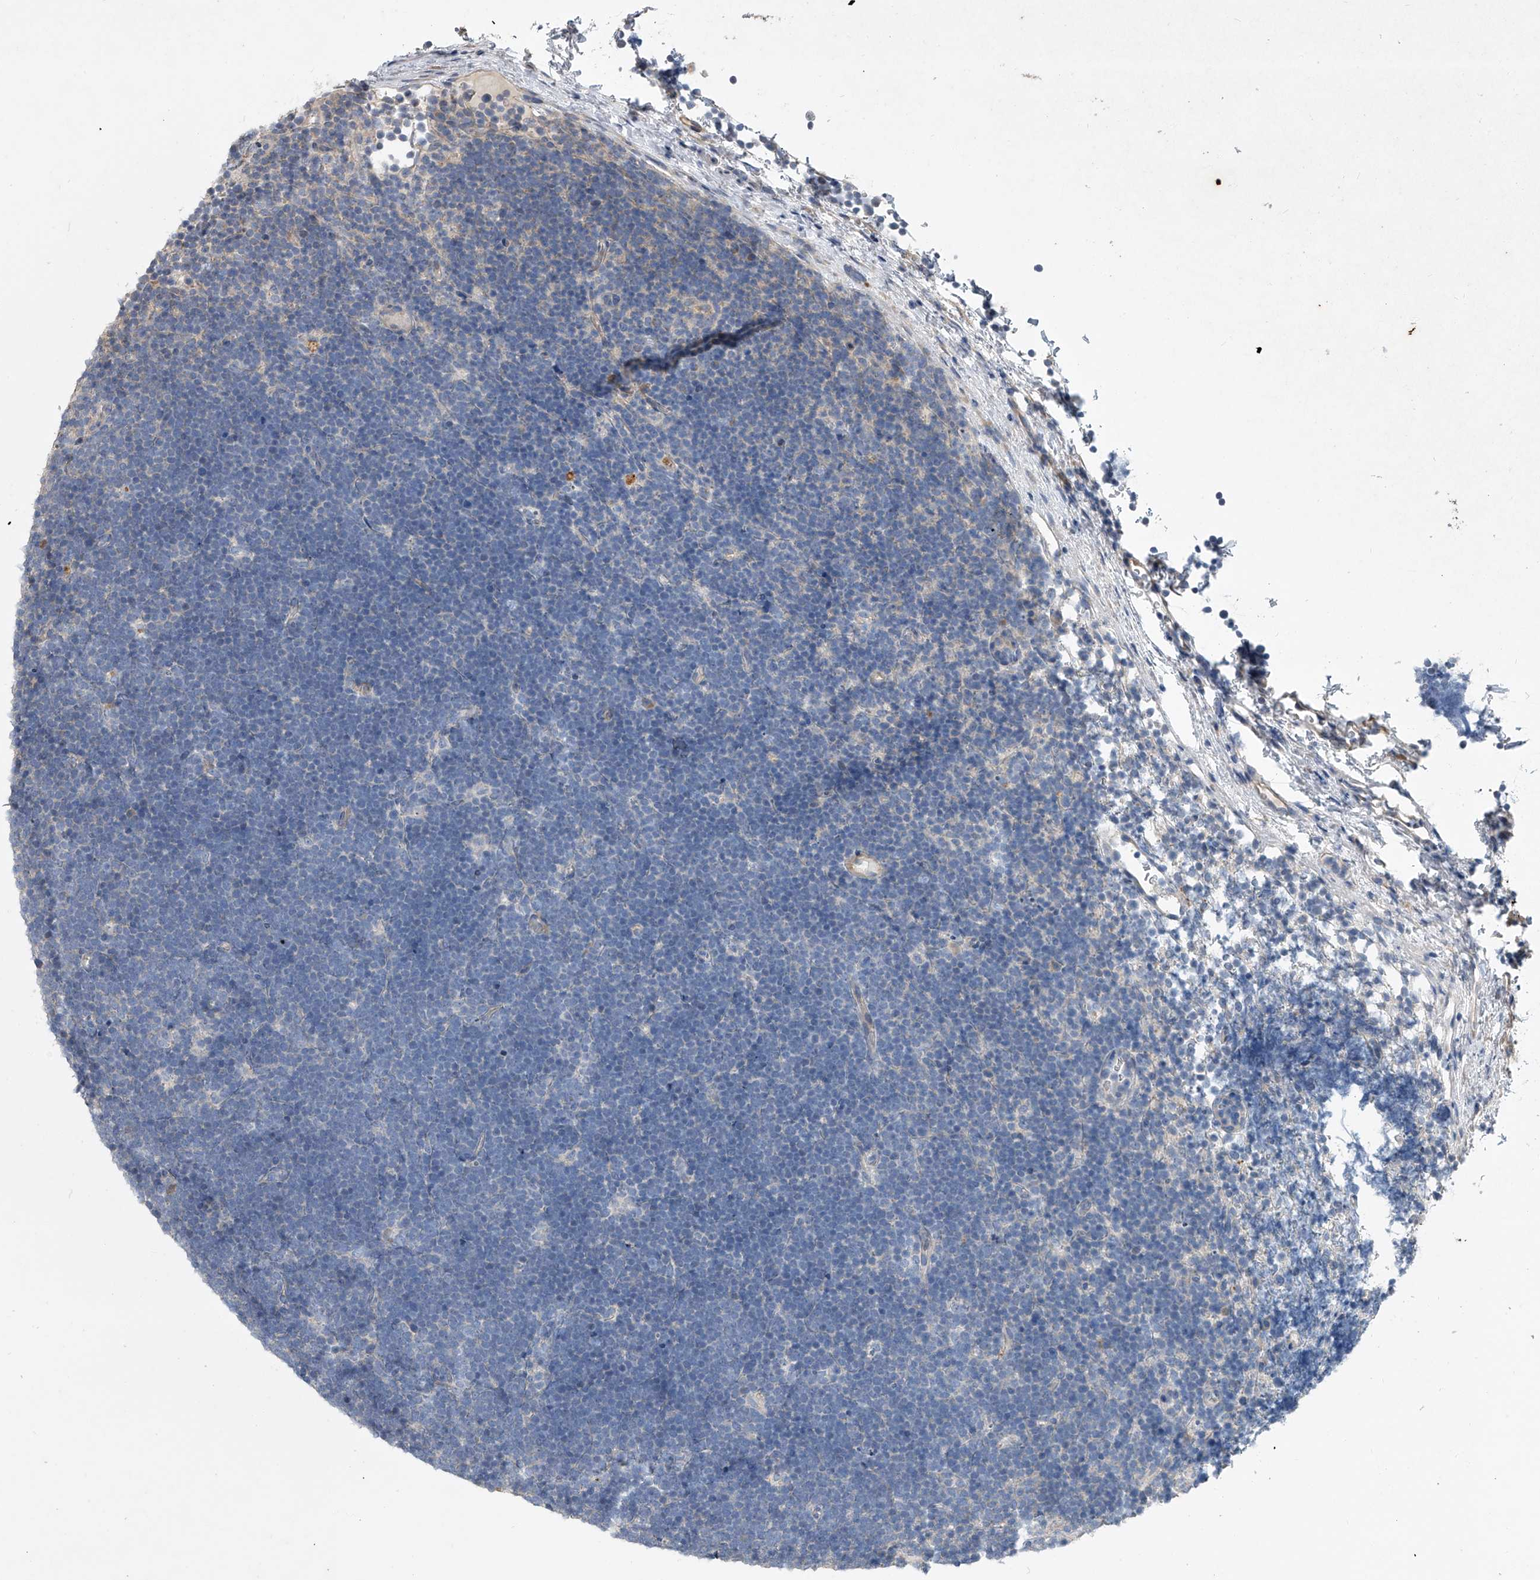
{"staining": {"intensity": "negative", "quantity": "none", "location": "none"}, "tissue": "lymphoma", "cell_type": "Tumor cells", "image_type": "cancer", "snomed": [{"axis": "morphology", "description": "Malignant lymphoma, non-Hodgkin's type, High grade"}, {"axis": "topography", "description": "Lymph node"}], "caption": "Tumor cells show no significant staining in lymphoma.", "gene": "DOCK9", "patient": {"sex": "male", "age": 13}}